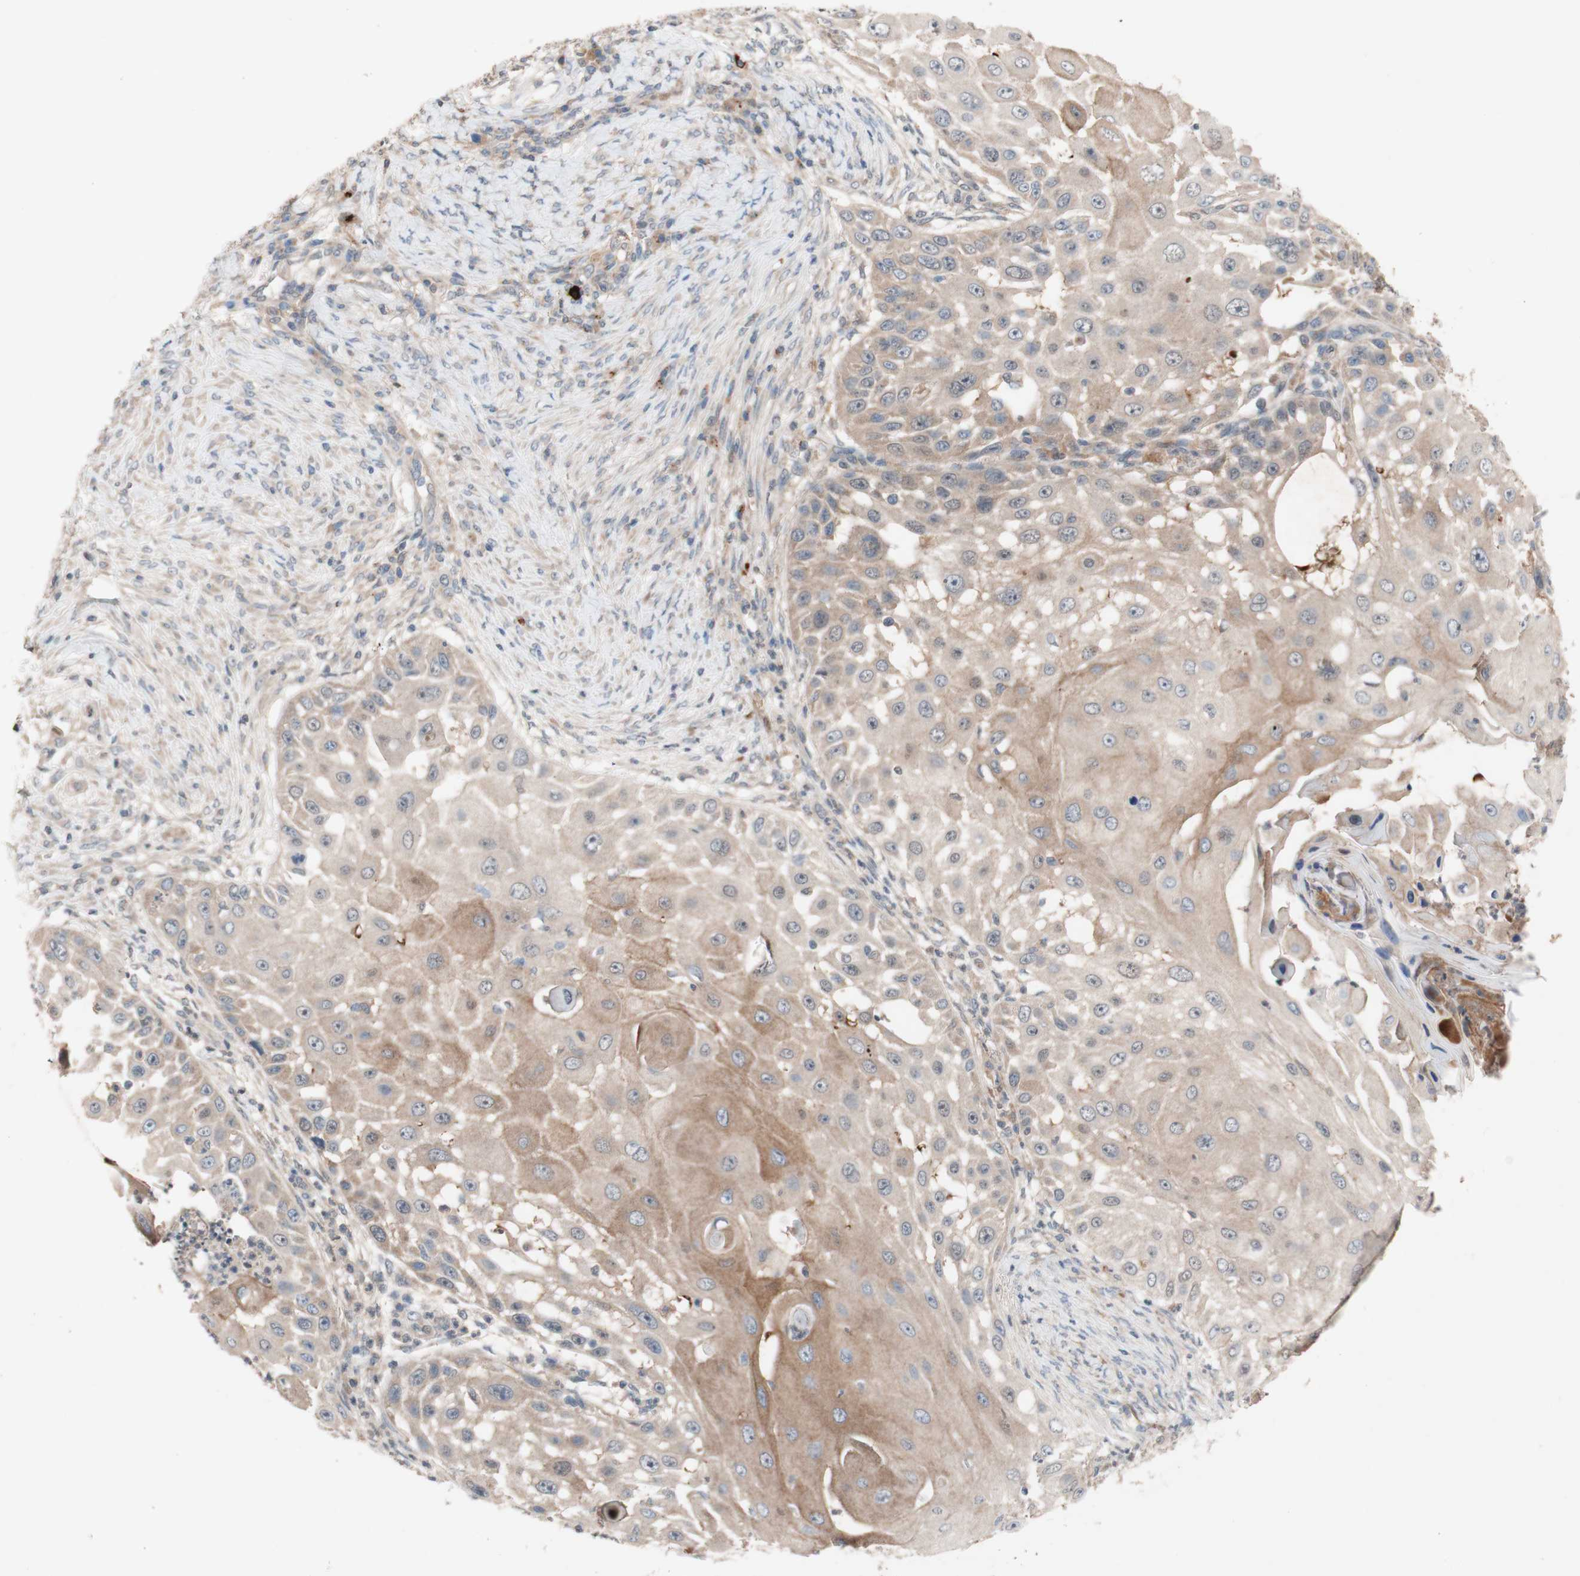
{"staining": {"intensity": "weak", "quantity": ">75%", "location": "cytoplasmic/membranous"}, "tissue": "skin cancer", "cell_type": "Tumor cells", "image_type": "cancer", "snomed": [{"axis": "morphology", "description": "Squamous cell carcinoma, NOS"}, {"axis": "topography", "description": "Skin"}], "caption": "Squamous cell carcinoma (skin) stained with a brown dye shows weak cytoplasmic/membranous positive expression in about >75% of tumor cells.", "gene": "PEX2", "patient": {"sex": "female", "age": 44}}